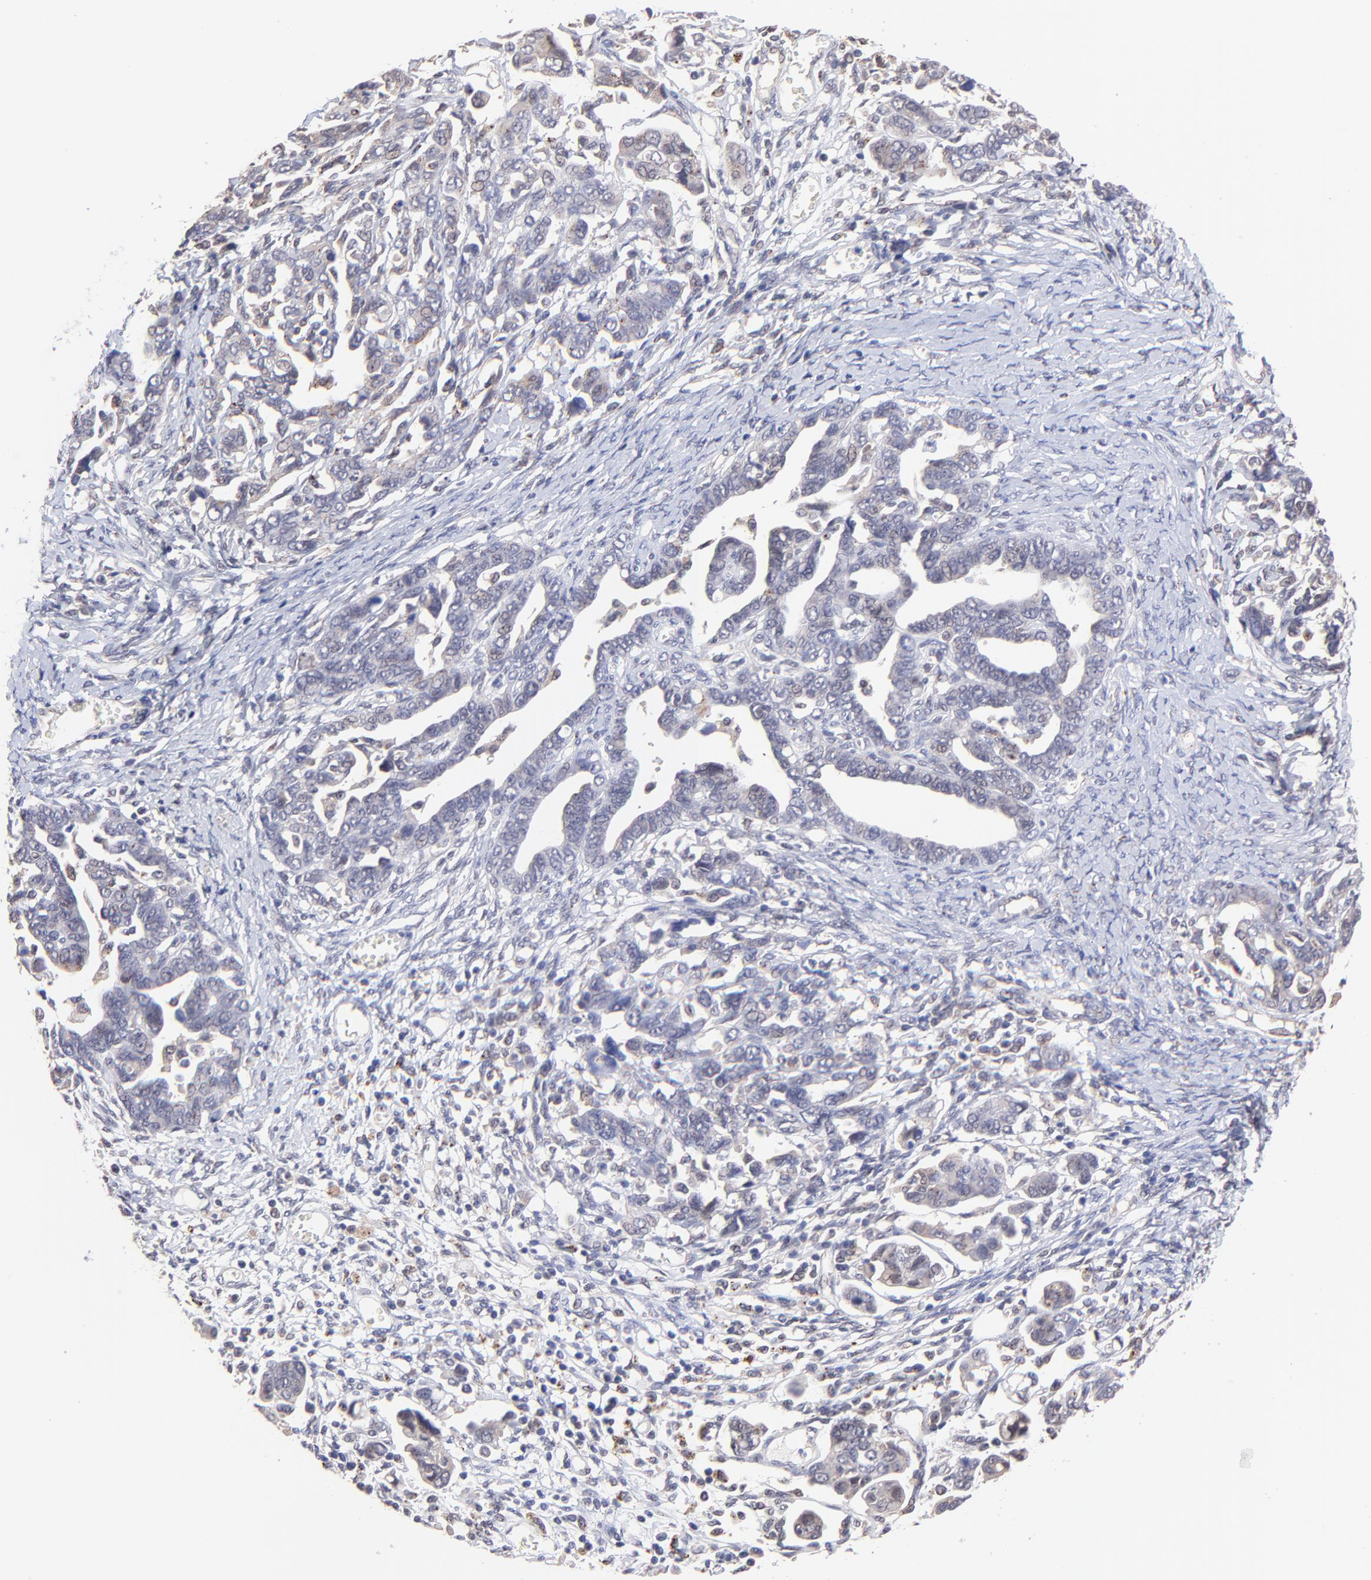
{"staining": {"intensity": "negative", "quantity": "none", "location": "none"}, "tissue": "ovarian cancer", "cell_type": "Tumor cells", "image_type": "cancer", "snomed": [{"axis": "morphology", "description": "Cystadenocarcinoma, serous, NOS"}, {"axis": "topography", "description": "Ovary"}], "caption": "The immunohistochemistry (IHC) micrograph has no significant positivity in tumor cells of ovarian serous cystadenocarcinoma tissue.", "gene": "ZNF747", "patient": {"sex": "female", "age": 69}}